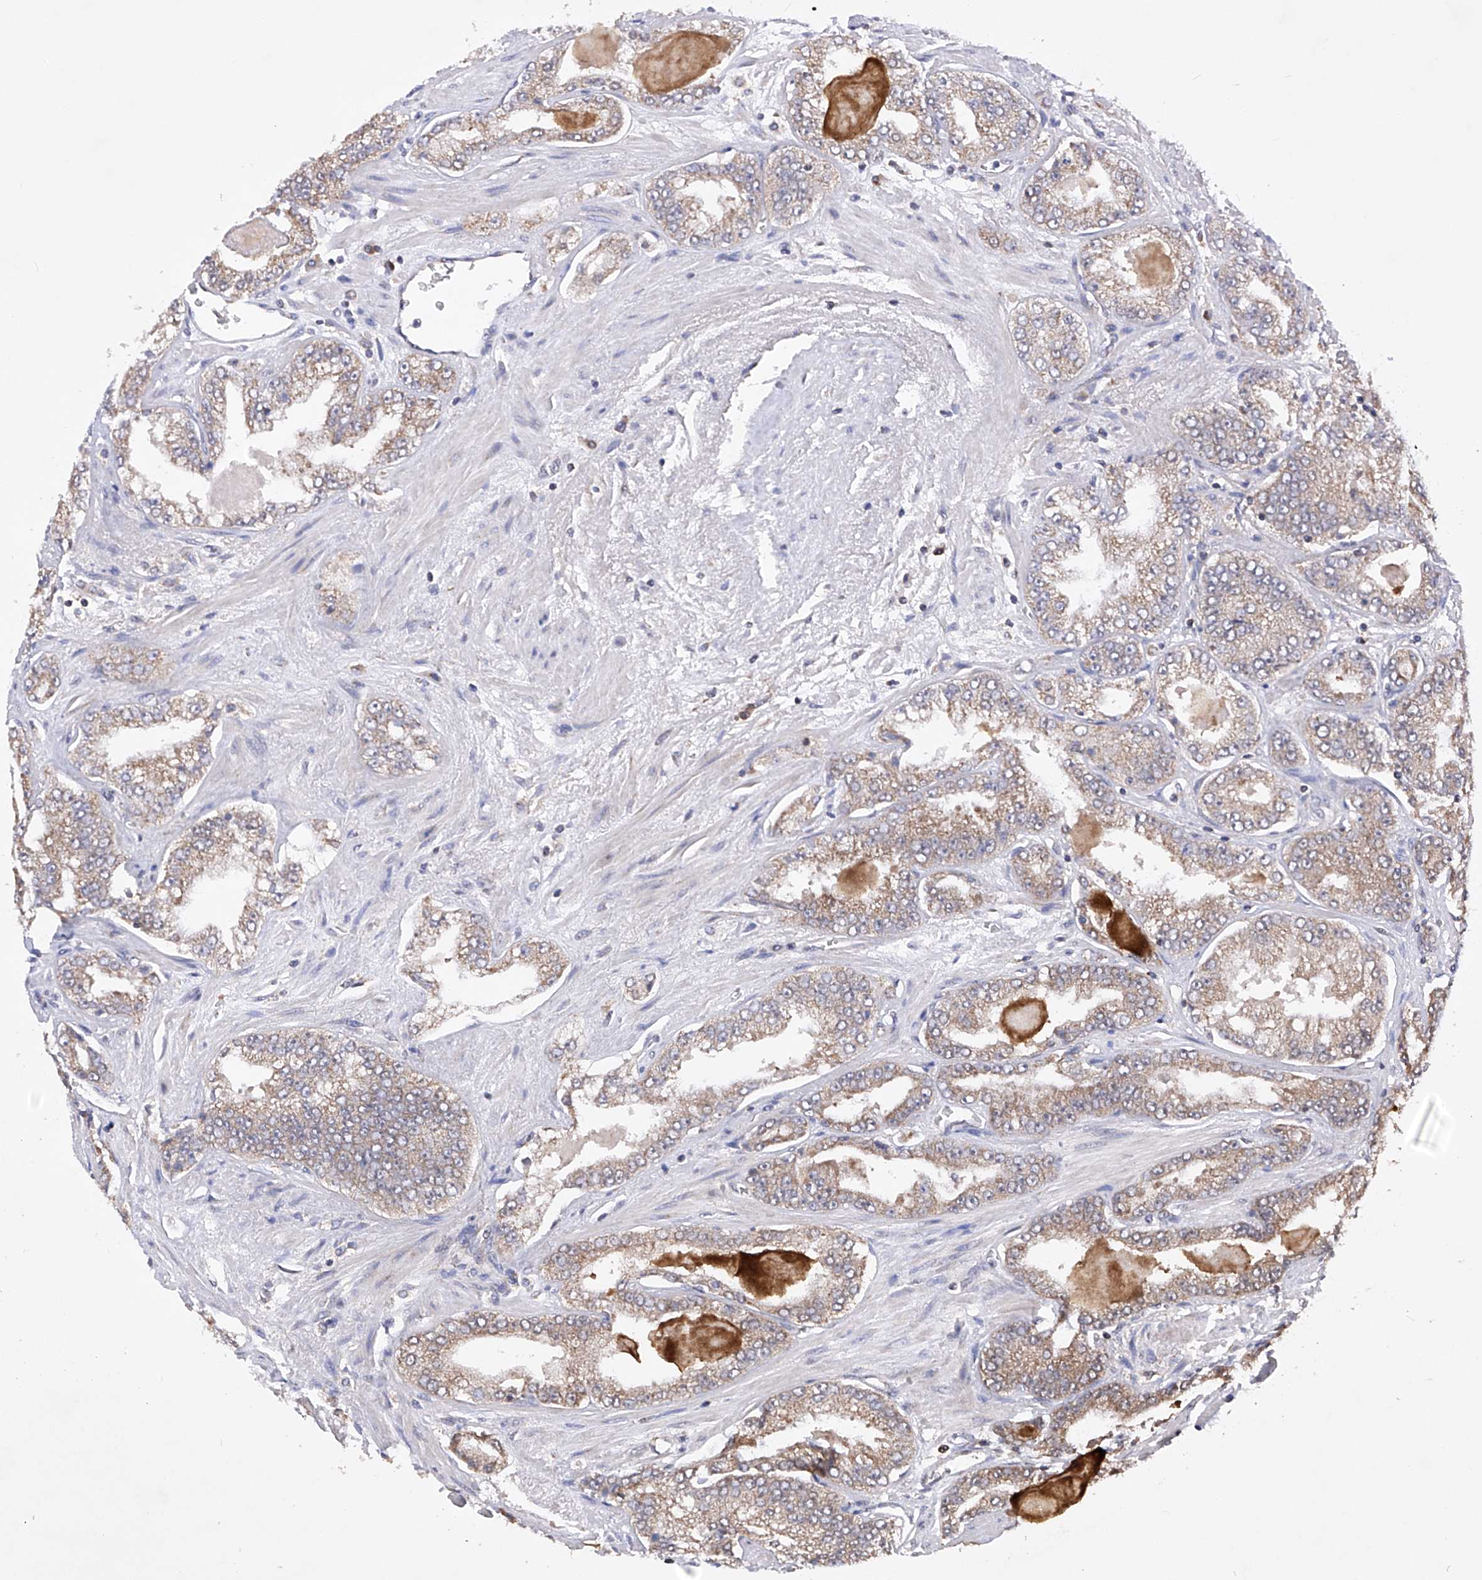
{"staining": {"intensity": "weak", "quantity": ">75%", "location": "cytoplasmic/membranous"}, "tissue": "prostate cancer", "cell_type": "Tumor cells", "image_type": "cancer", "snomed": [{"axis": "morphology", "description": "Adenocarcinoma, High grade"}, {"axis": "topography", "description": "Prostate"}], "caption": "The image exhibits staining of prostate adenocarcinoma (high-grade), revealing weak cytoplasmic/membranous protein positivity (brown color) within tumor cells.", "gene": "SDHAF4", "patient": {"sex": "male", "age": 71}}